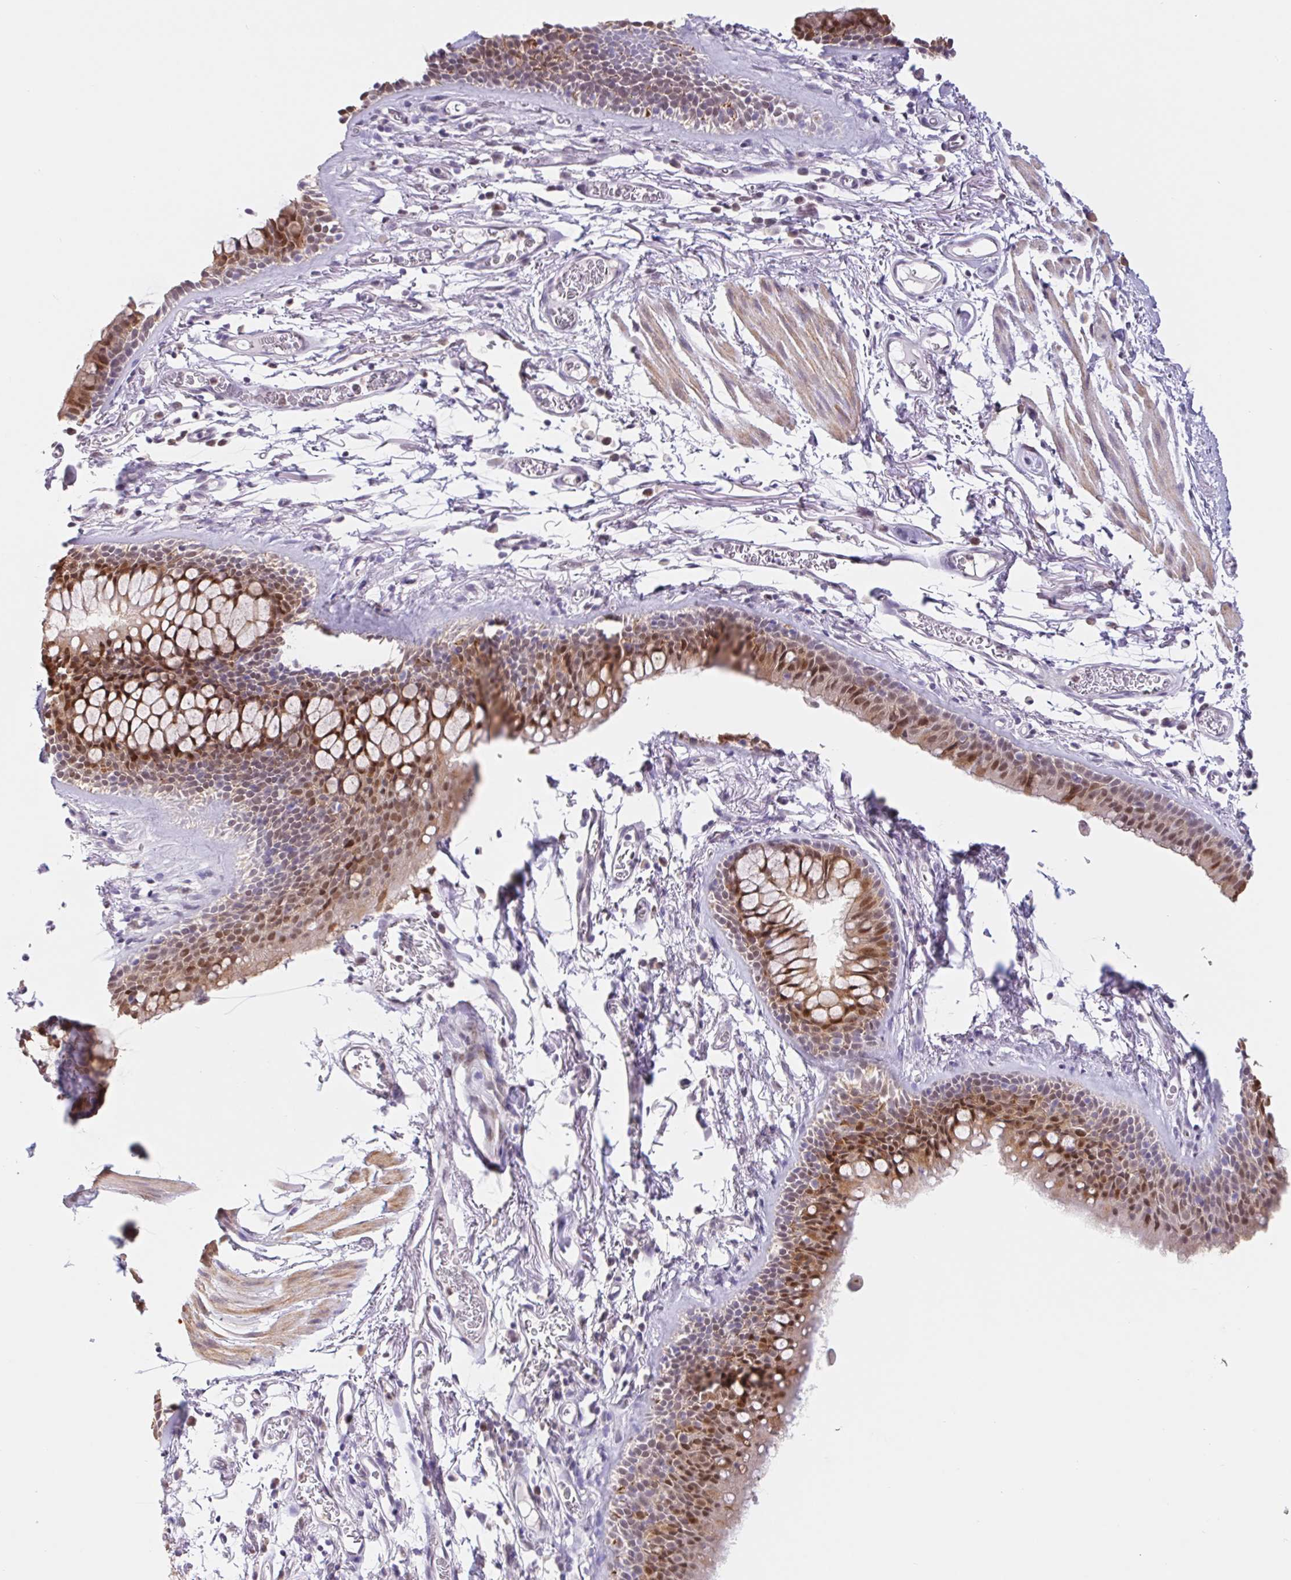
{"staining": {"intensity": "moderate", "quantity": "25%-75%", "location": "cytoplasmic/membranous,nuclear"}, "tissue": "bronchus", "cell_type": "Respiratory epithelial cells", "image_type": "normal", "snomed": [{"axis": "morphology", "description": "Normal tissue, NOS"}, {"axis": "topography", "description": "Cartilage tissue"}, {"axis": "topography", "description": "Bronchus"}], "caption": "Moderate cytoplasmic/membranous,nuclear staining for a protein is identified in approximately 25%-75% of respiratory epithelial cells of benign bronchus using immunohistochemistry (IHC).", "gene": "L3MBTL4", "patient": {"sex": "female", "age": 79}}